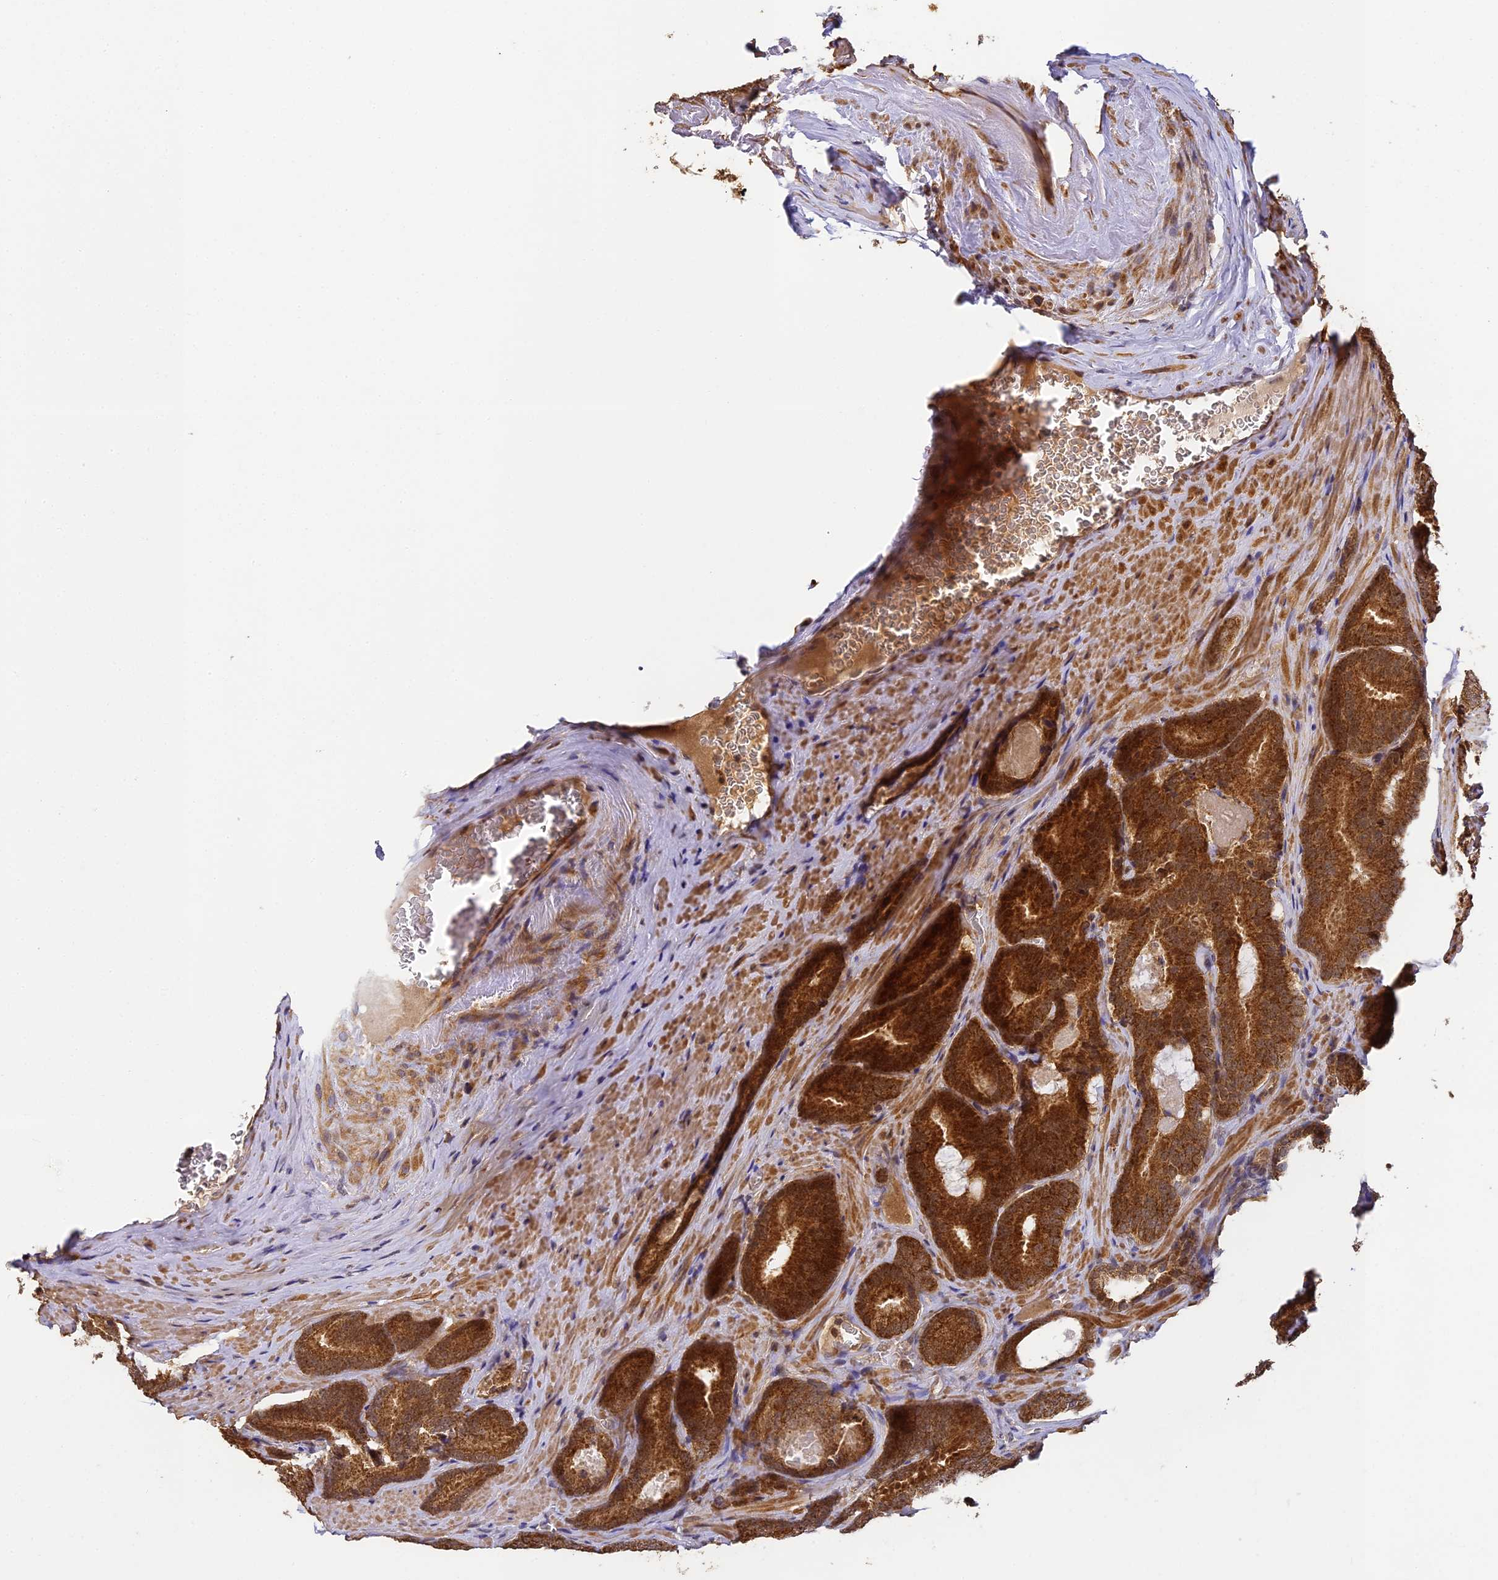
{"staining": {"intensity": "strong", "quantity": ">75%", "location": "cytoplasmic/membranous"}, "tissue": "prostate cancer", "cell_type": "Tumor cells", "image_type": "cancer", "snomed": [{"axis": "morphology", "description": "Adenocarcinoma, High grade"}, {"axis": "topography", "description": "Prostate"}], "caption": "Immunohistochemistry (IHC) (DAB (3,3'-diaminobenzidine)) staining of prostate cancer demonstrates strong cytoplasmic/membranous protein staining in about >75% of tumor cells.", "gene": "ZNF443", "patient": {"sex": "male", "age": 66}}